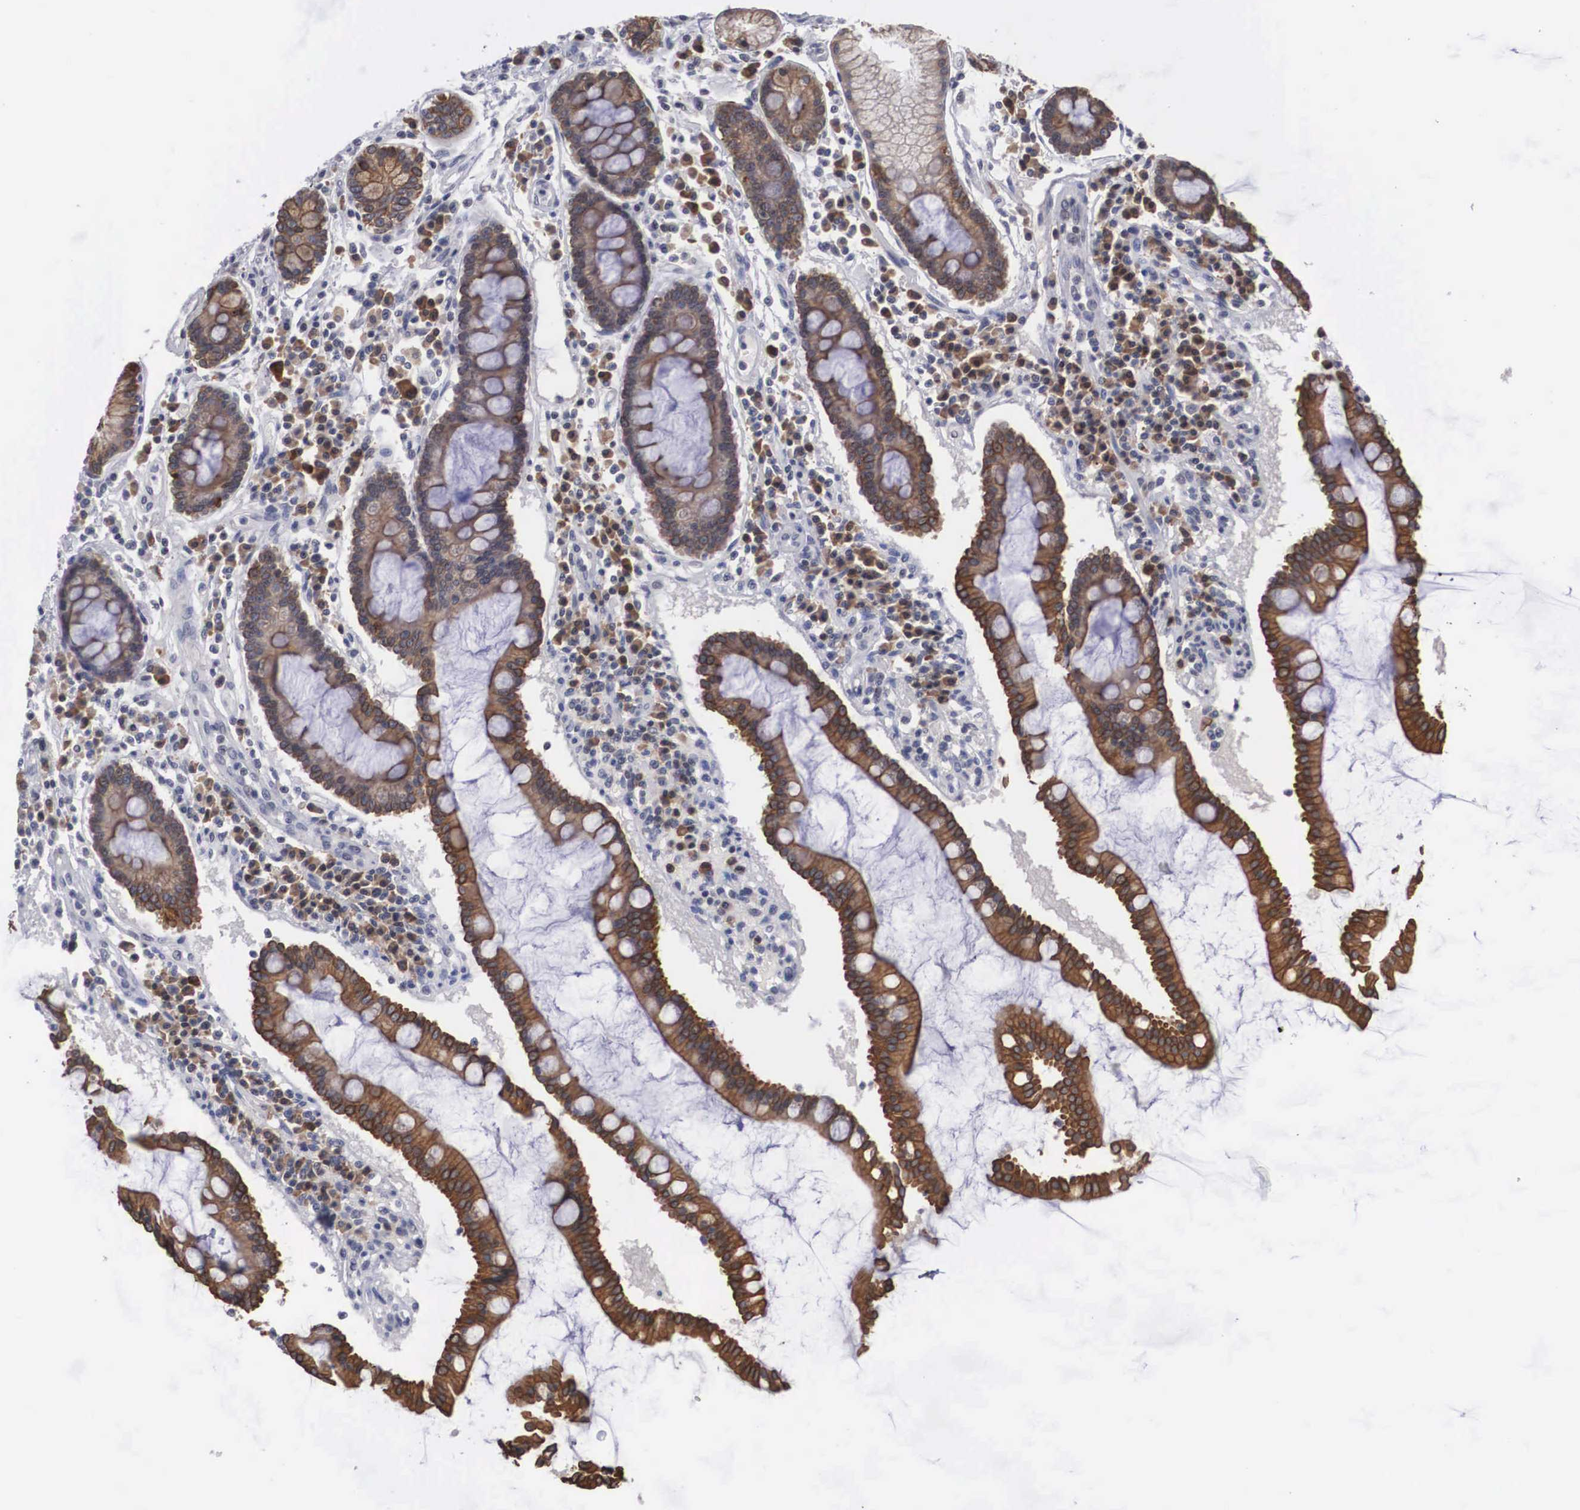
{"staining": {"intensity": "strong", "quantity": ">75%", "location": "cytoplasmic/membranous"}, "tissue": "duodenum", "cell_type": "Glandular cells", "image_type": "normal", "snomed": [{"axis": "morphology", "description": "Normal tissue, NOS"}, {"axis": "topography", "description": "Duodenum"}], "caption": "Glandular cells show high levels of strong cytoplasmic/membranous expression in approximately >75% of cells in unremarkable human duodenum.", "gene": "WDR89", "patient": {"sex": "male", "age": 73}}